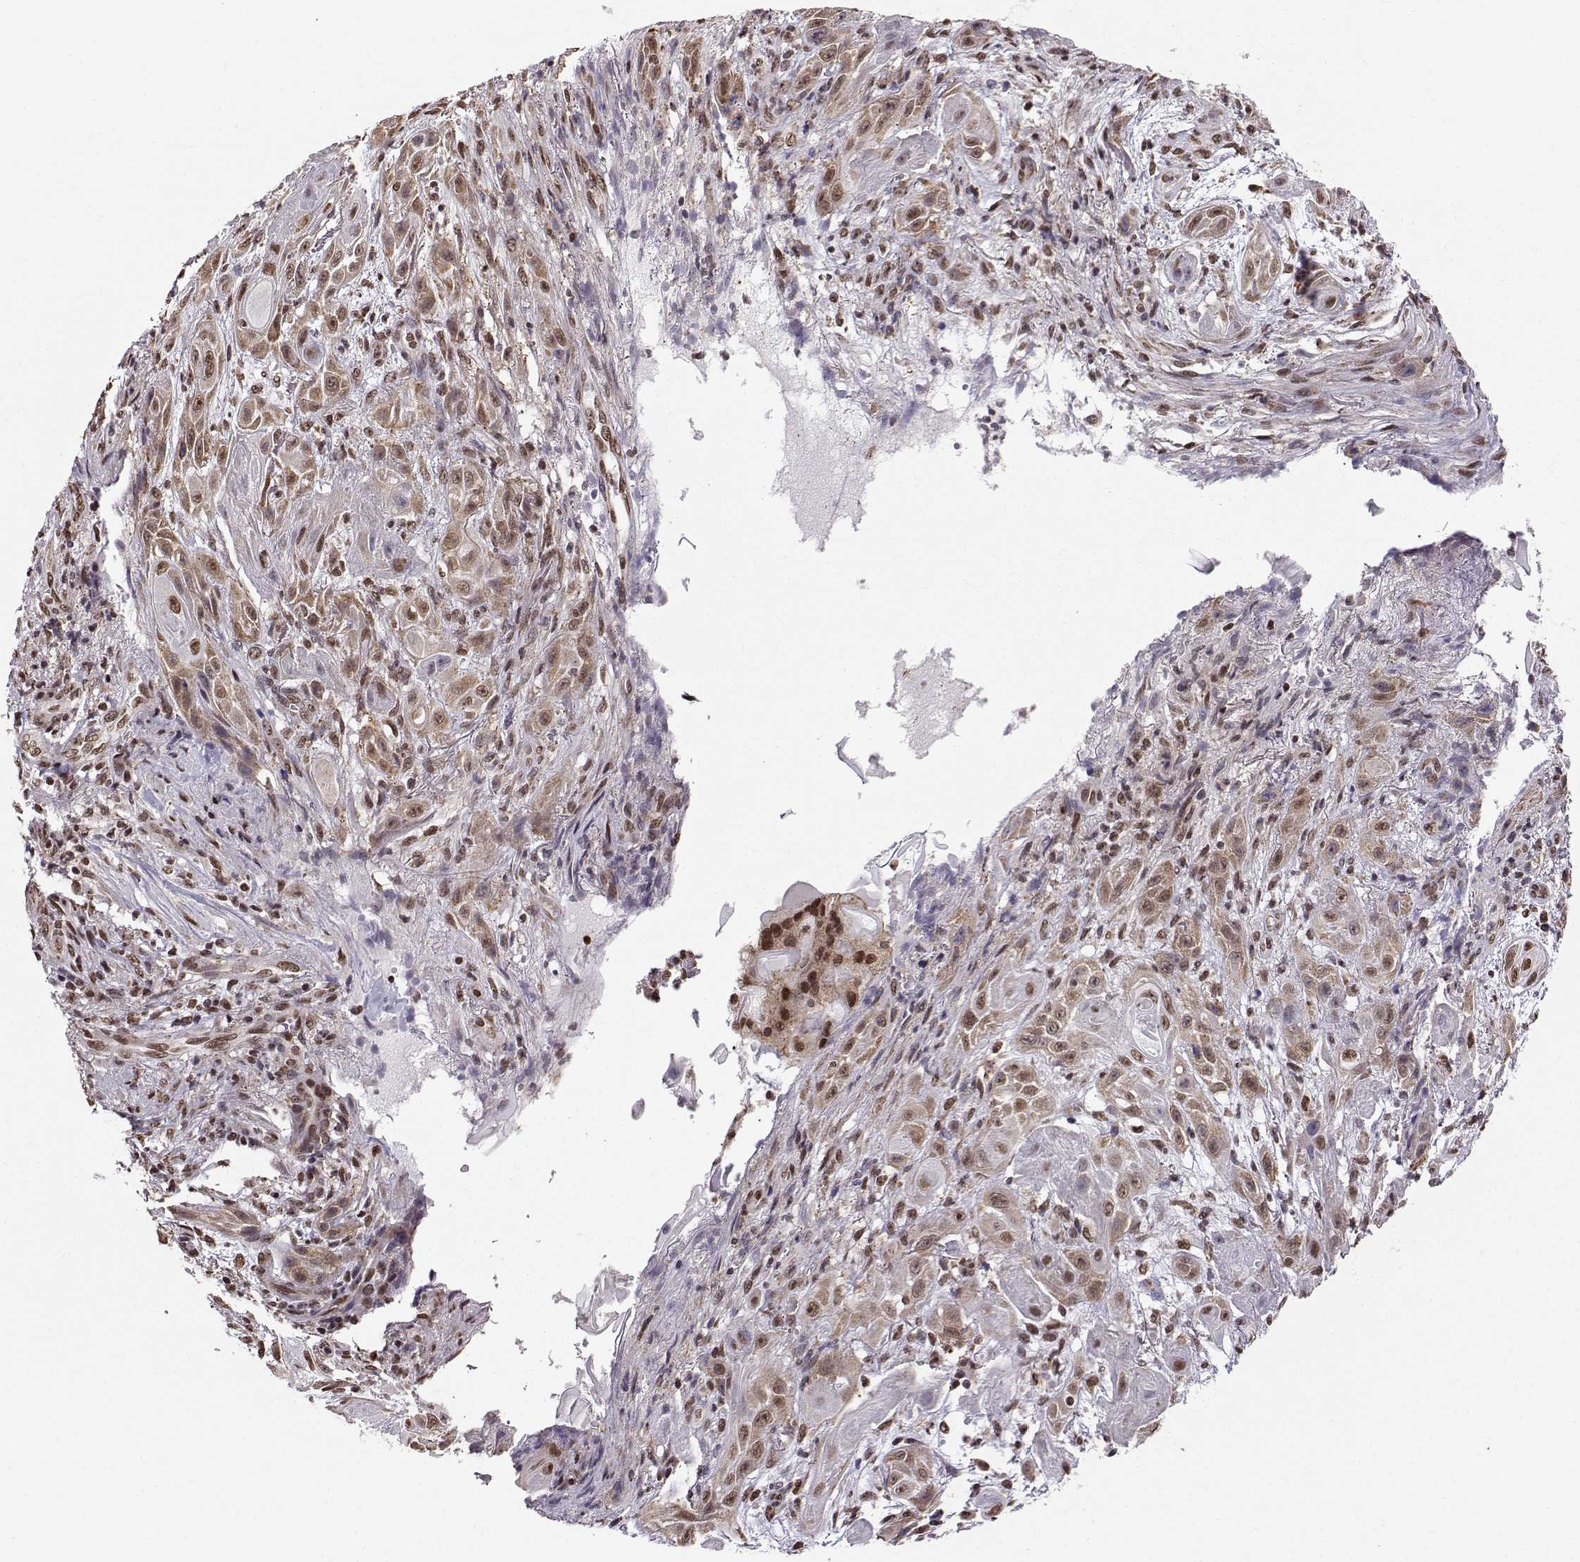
{"staining": {"intensity": "moderate", "quantity": "25%-75%", "location": "nuclear"}, "tissue": "skin cancer", "cell_type": "Tumor cells", "image_type": "cancer", "snomed": [{"axis": "morphology", "description": "Squamous cell carcinoma, NOS"}, {"axis": "topography", "description": "Skin"}], "caption": "Protein expression analysis of skin cancer exhibits moderate nuclear staining in approximately 25%-75% of tumor cells.", "gene": "EZH1", "patient": {"sex": "male", "age": 62}}